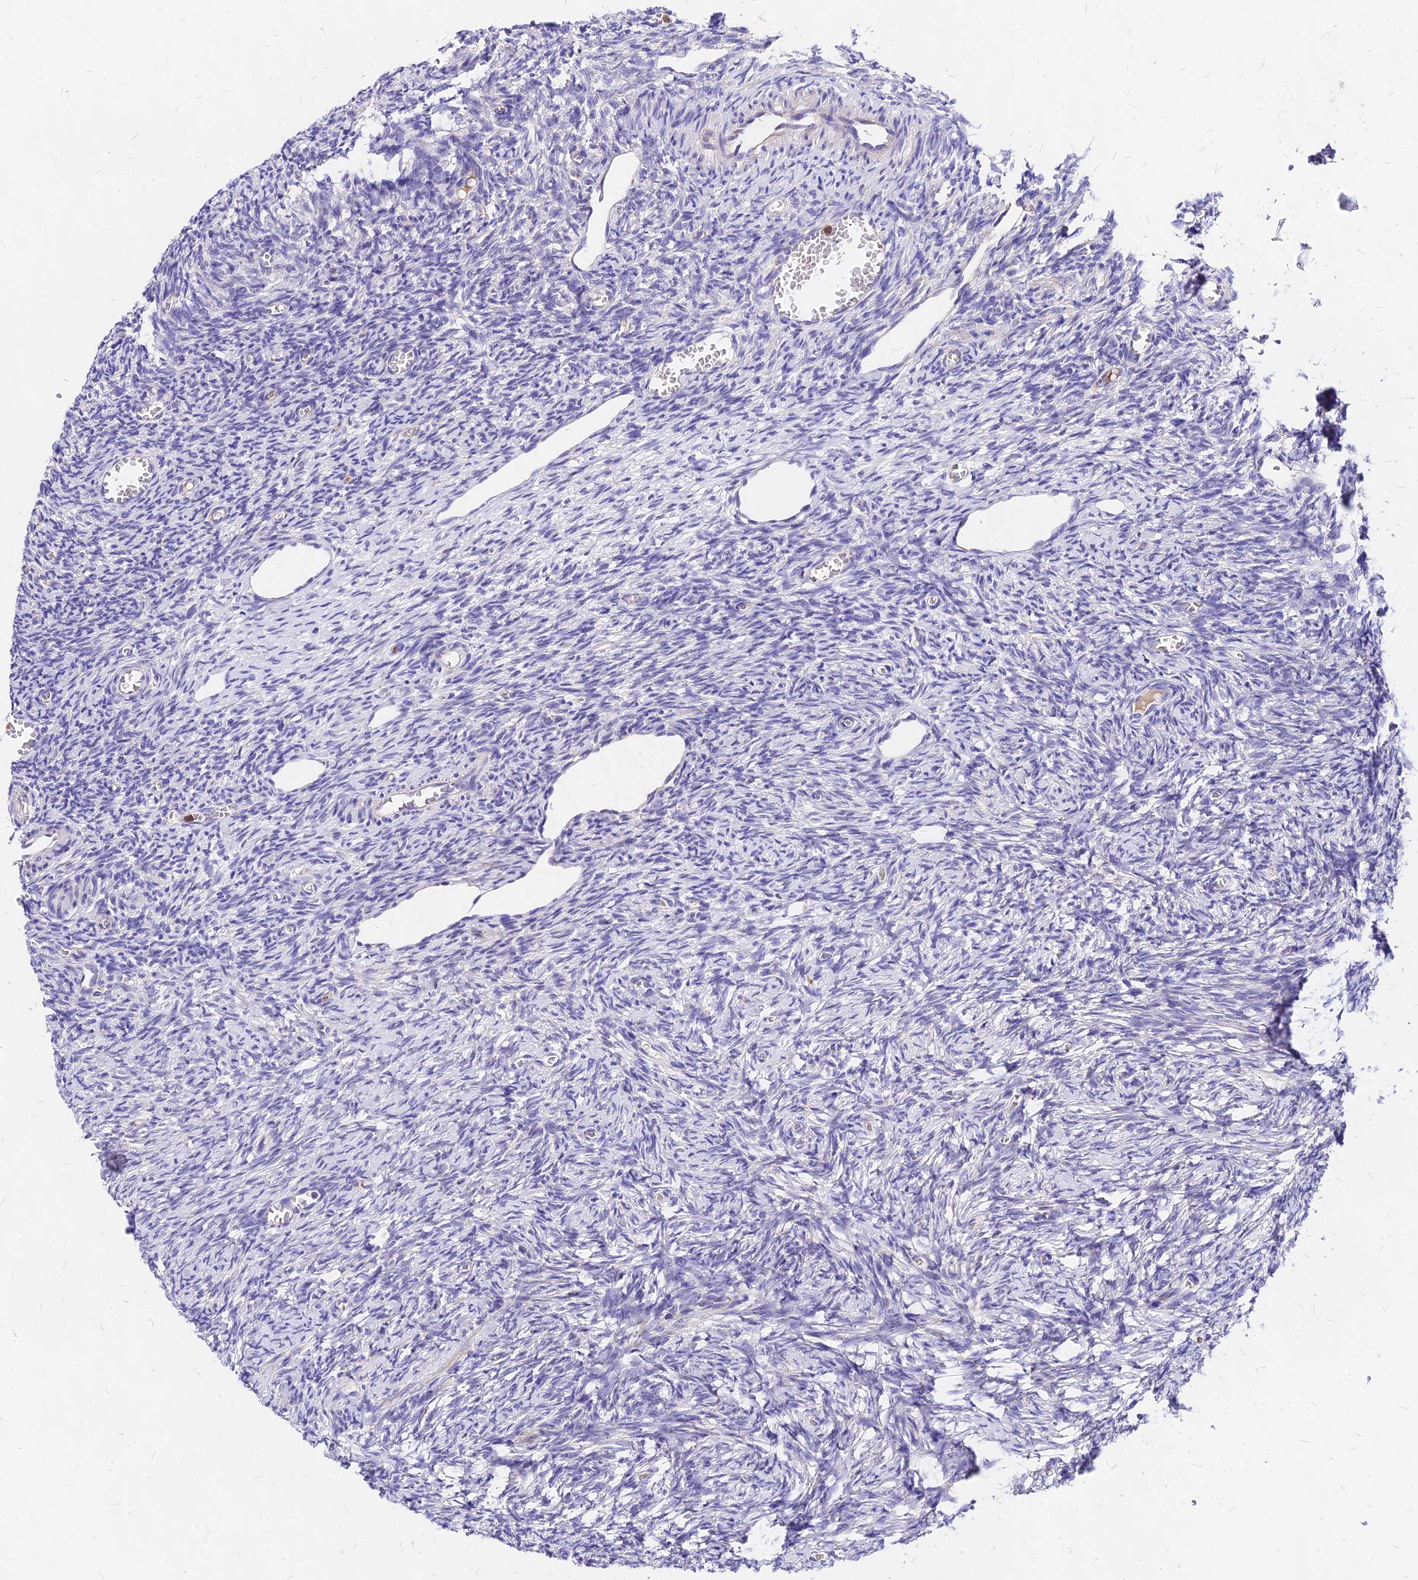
{"staining": {"intensity": "moderate", "quantity": ">75%", "location": "cytoplasmic/membranous"}, "tissue": "ovary", "cell_type": "Follicle cells", "image_type": "normal", "snomed": [{"axis": "morphology", "description": "Normal tissue, NOS"}, {"axis": "topography", "description": "Ovary"}], "caption": "Immunohistochemistry (IHC) image of unremarkable ovary: human ovary stained using IHC shows medium levels of moderate protein expression localized specifically in the cytoplasmic/membranous of follicle cells, appearing as a cytoplasmic/membranous brown color.", "gene": "MRPL3", "patient": {"sex": "female", "age": 27}}